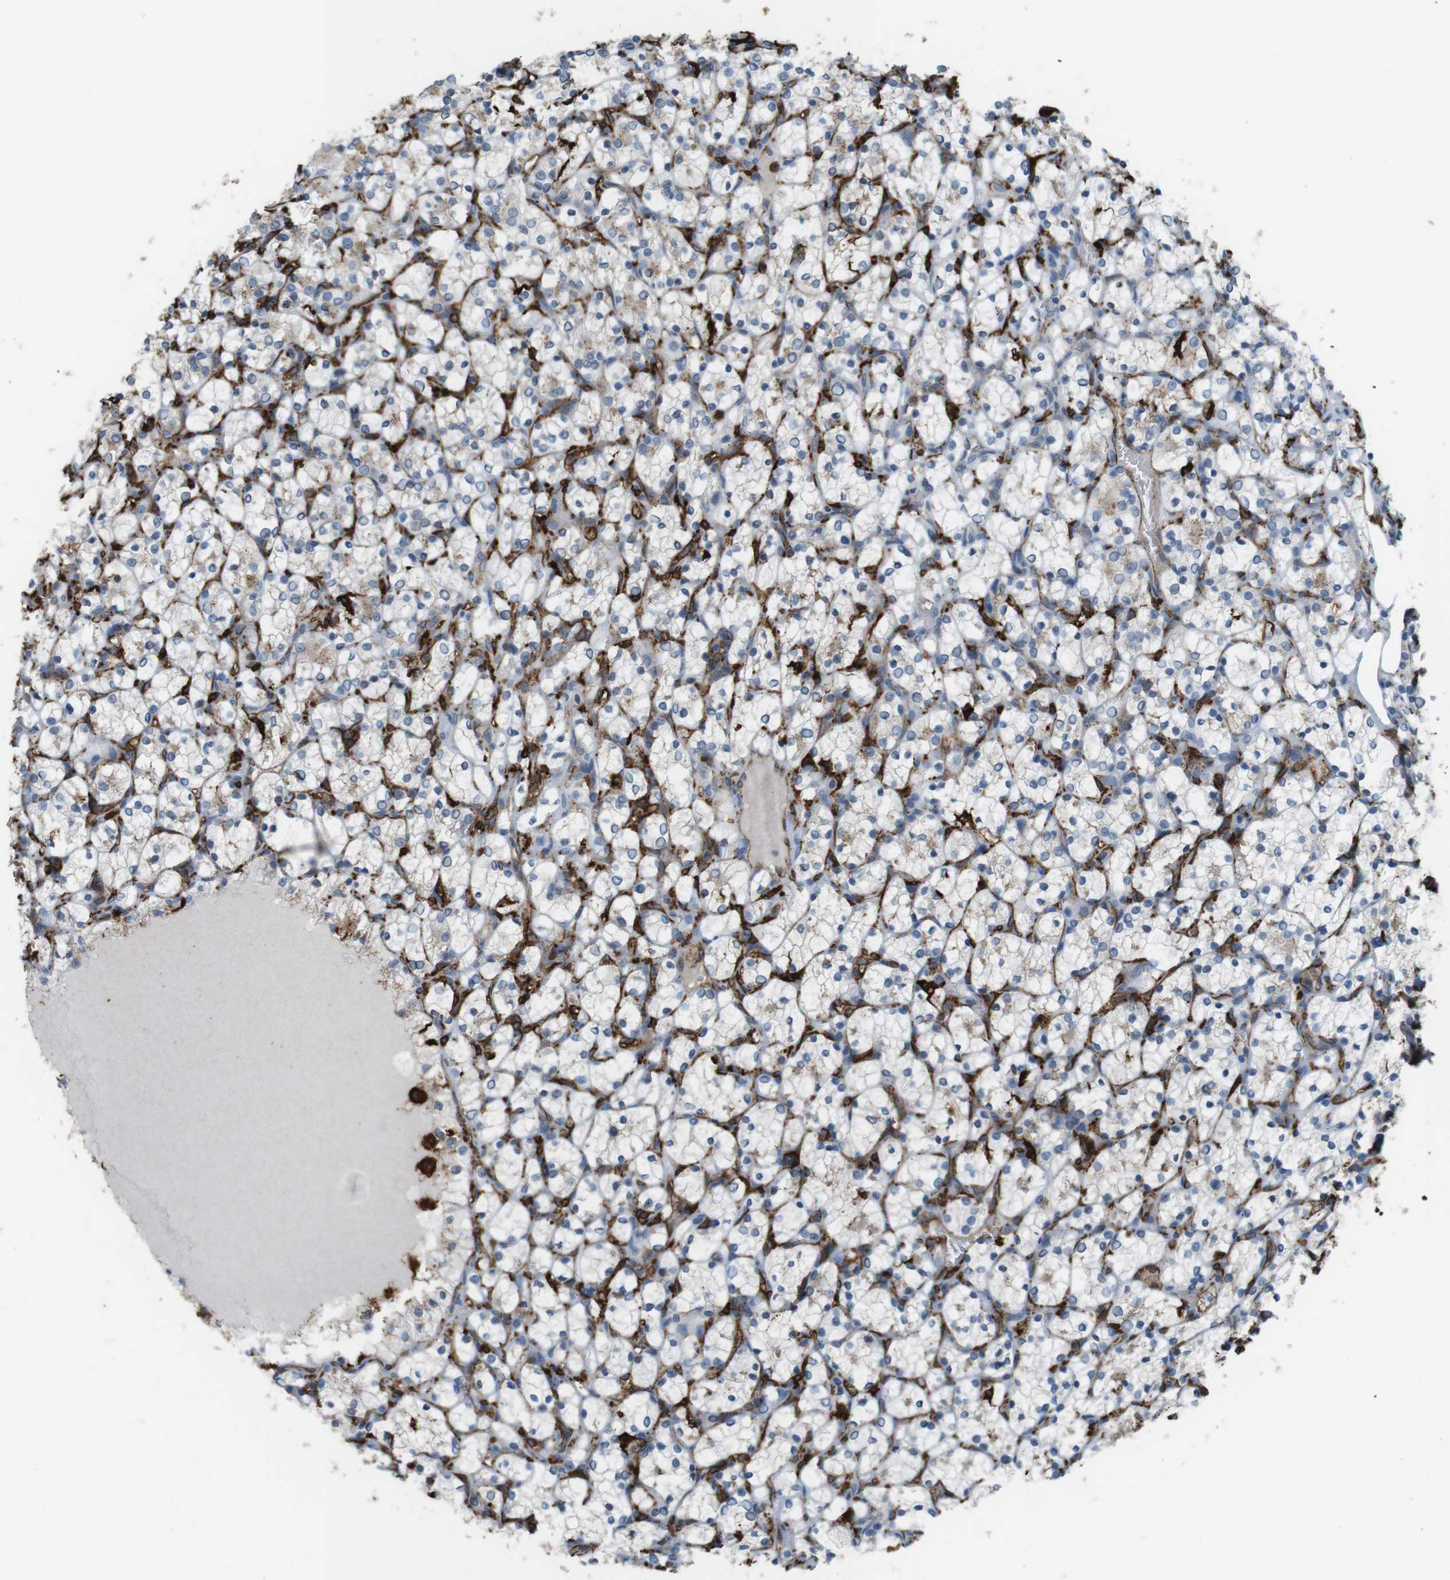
{"staining": {"intensity": "negative", "quantity": "none", "location": "none"}, "tissue": "renal cancer", "cell_type": "Tumor cells", "image_type": "cancer", "snomed": [{"axis": "morphology", "description": "Adenocarcinoma, NOS"}, {"axis": "topography", "description": "Kidney"}], "caption": "The immunohistochemistry image has no significant positivity in tumor cells of renal adenocarcinoma tissue.", "gene": "HLA-DRA", "patient": {"sex": "female", "age": 69}}